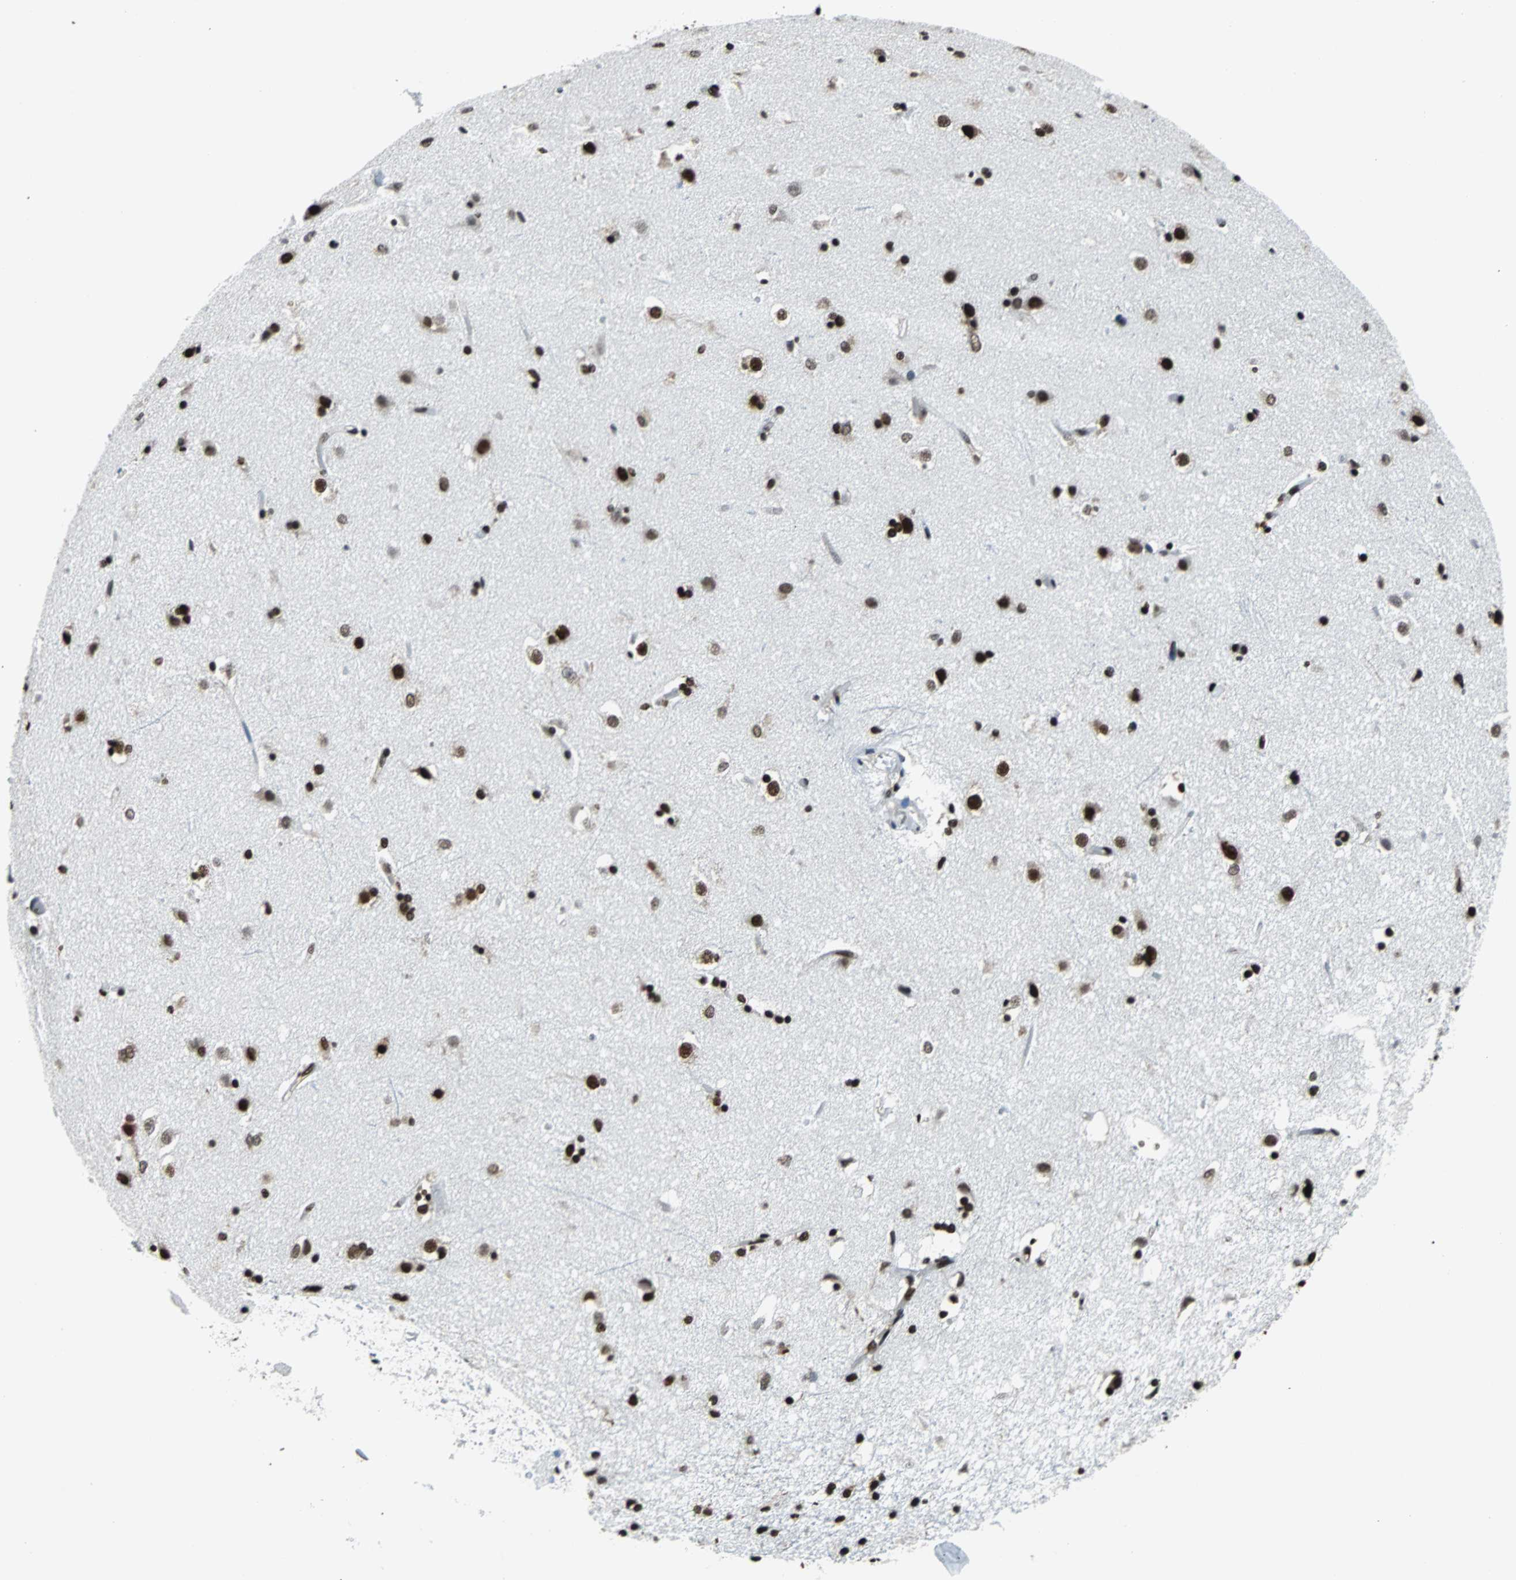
{"staining": {"intensity": "strong", "quantity": ">75%", "location": "nuclear"}, "tissue": "caudate", "cell_type": "Glial cells", "image_type": "normal", "snomed": [{"axis": "morphology", "description": "Normal tissue, NOS"}, {"axis": "topography", "description": "Lateral ventricle wall"}], "caption": "Caudate stained with a brown dye exhibits strong nuclear positive positivity in about >75% of glial cells.", "gene": "FUBP1", "patient": {"sex": "female", "age": 19}}